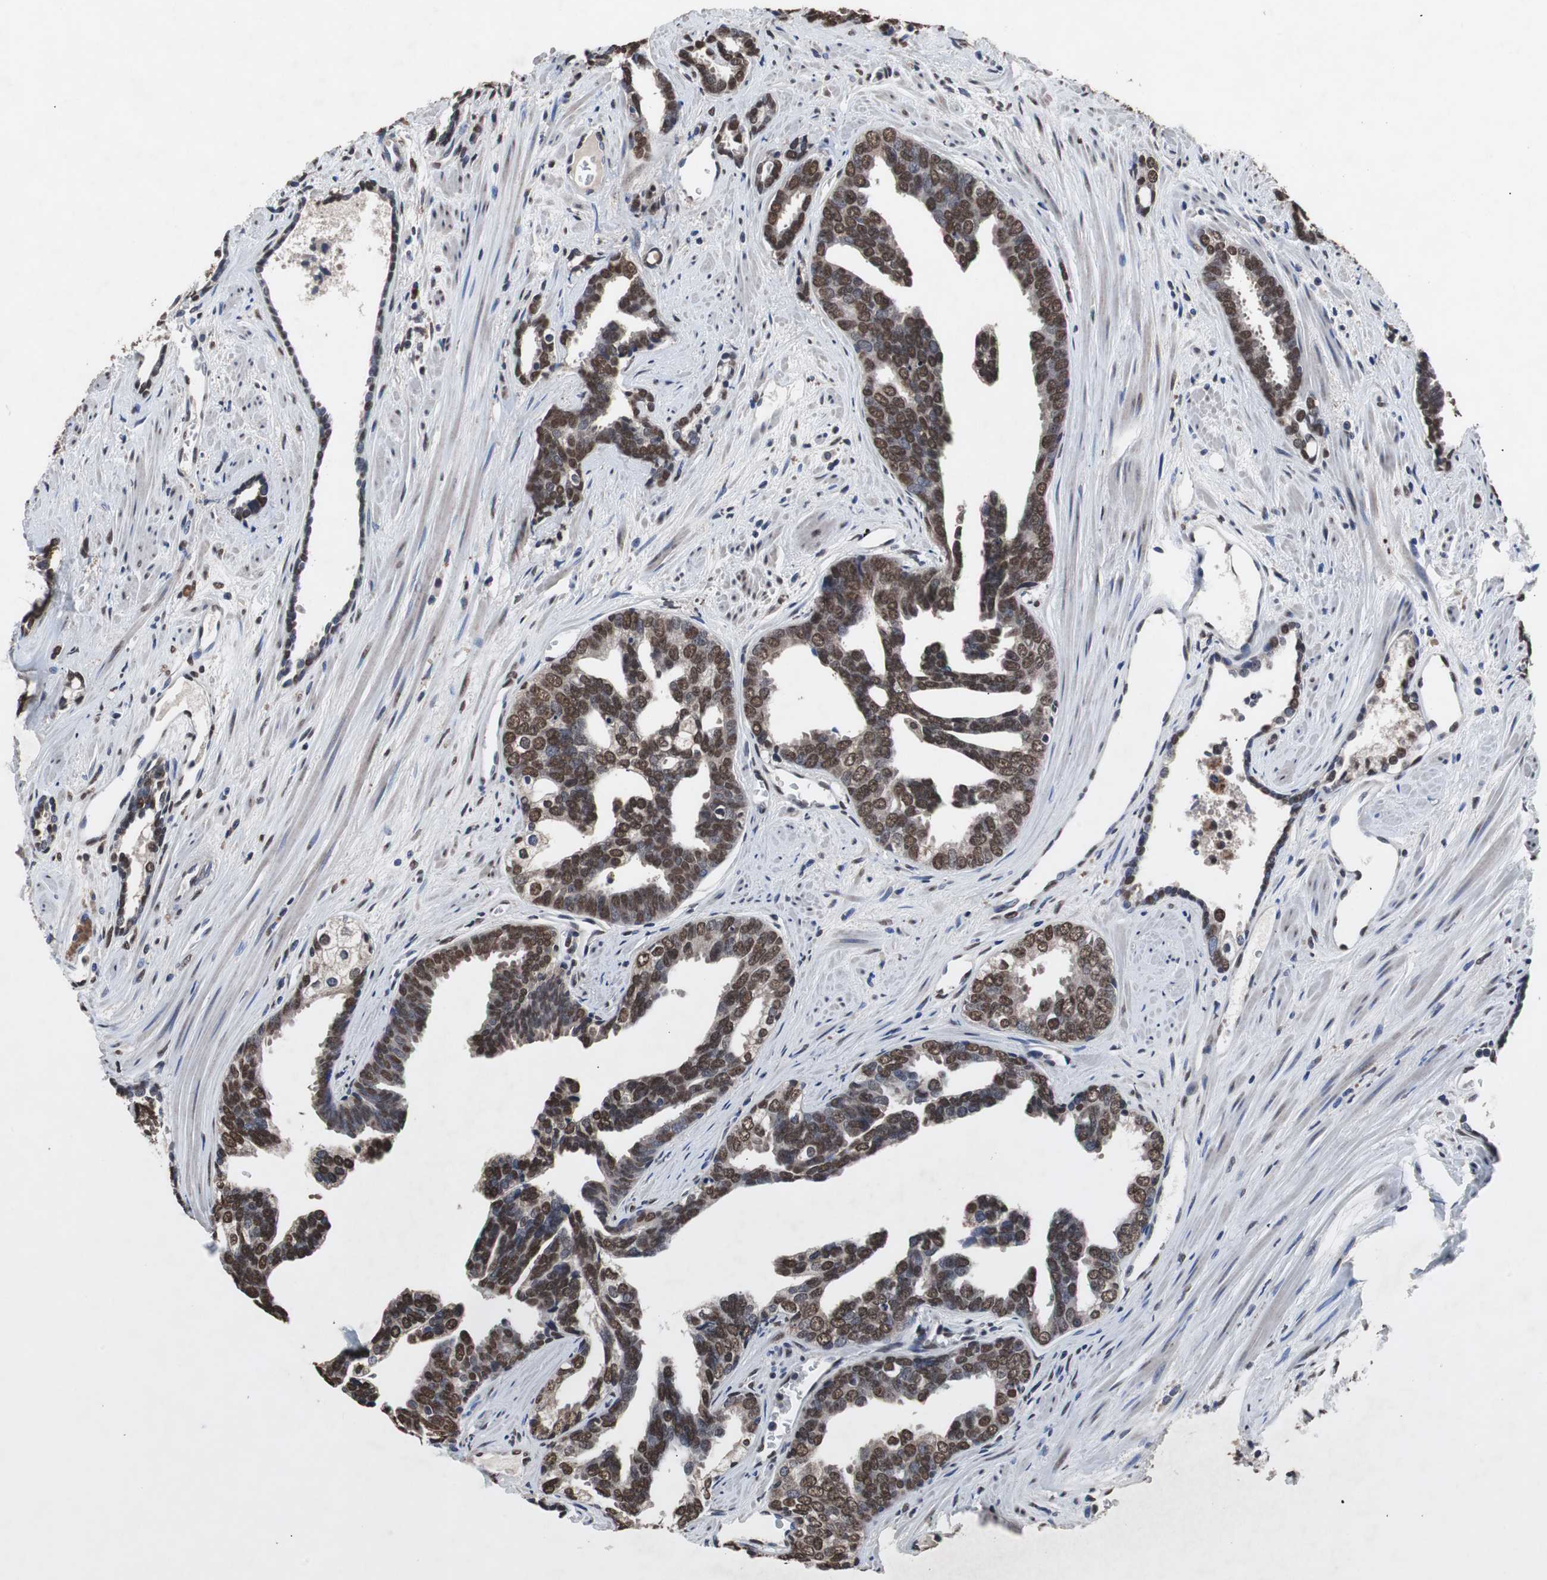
{"staining": {"intensity": "moderate", "quantity": ">75%", "location": "nuclear"}, "tissue": "prostate cancer", "cell_type": "Tumor cells", "image_type": "cancer", "snomed": [{"axis": "morphology", "description": "Adenocarcinoma, High grade"}, {"axis": "topography", "description": "Prostate"}], "caption": "High-grade adenocarcinoma (prostate) stained for a protein (brown) reveals moderate nuclear positive expression in about >75% of tumor cells.", "gene": "MED27", "patient": {"sex": "male", "age": 67}}